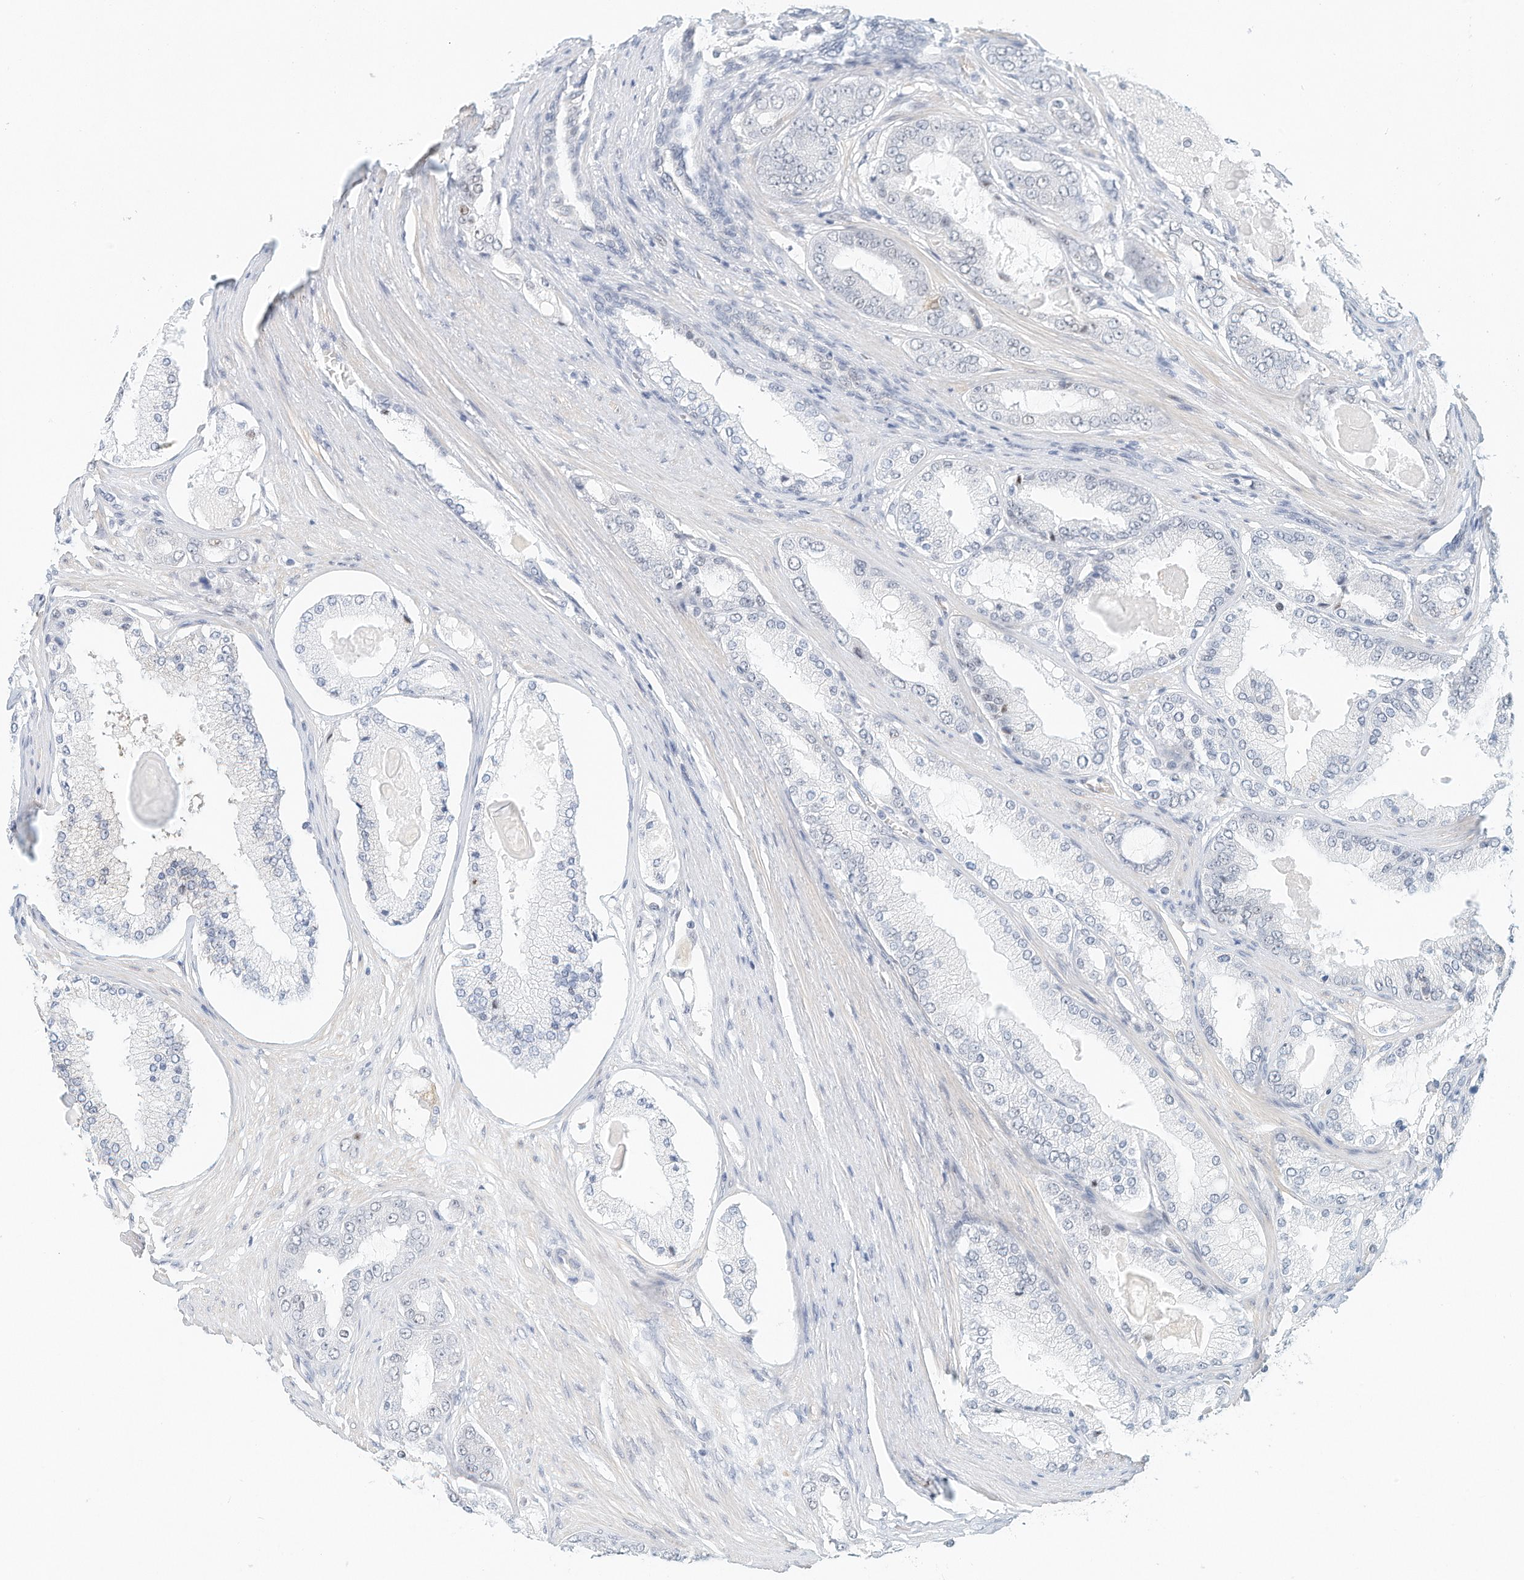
{"staining": {"intensity": "negative", "quantity": "none", "location": "none"}, "tissue": "prostate cancer", "cell_type": "Tumor cells", "image_type": "cancer", "snomed": [{"axis": "morphology", "description": "Adenocarcinoma, High grade"}, {"axis": "topography", "description": "Prostate"}], "caption": "Tumor cells are negative for protein expression in human prostate high-grade adenocarcinoma.", "gene": "ARHGAP28", "patient": {"sex": "male", "age": 60}}